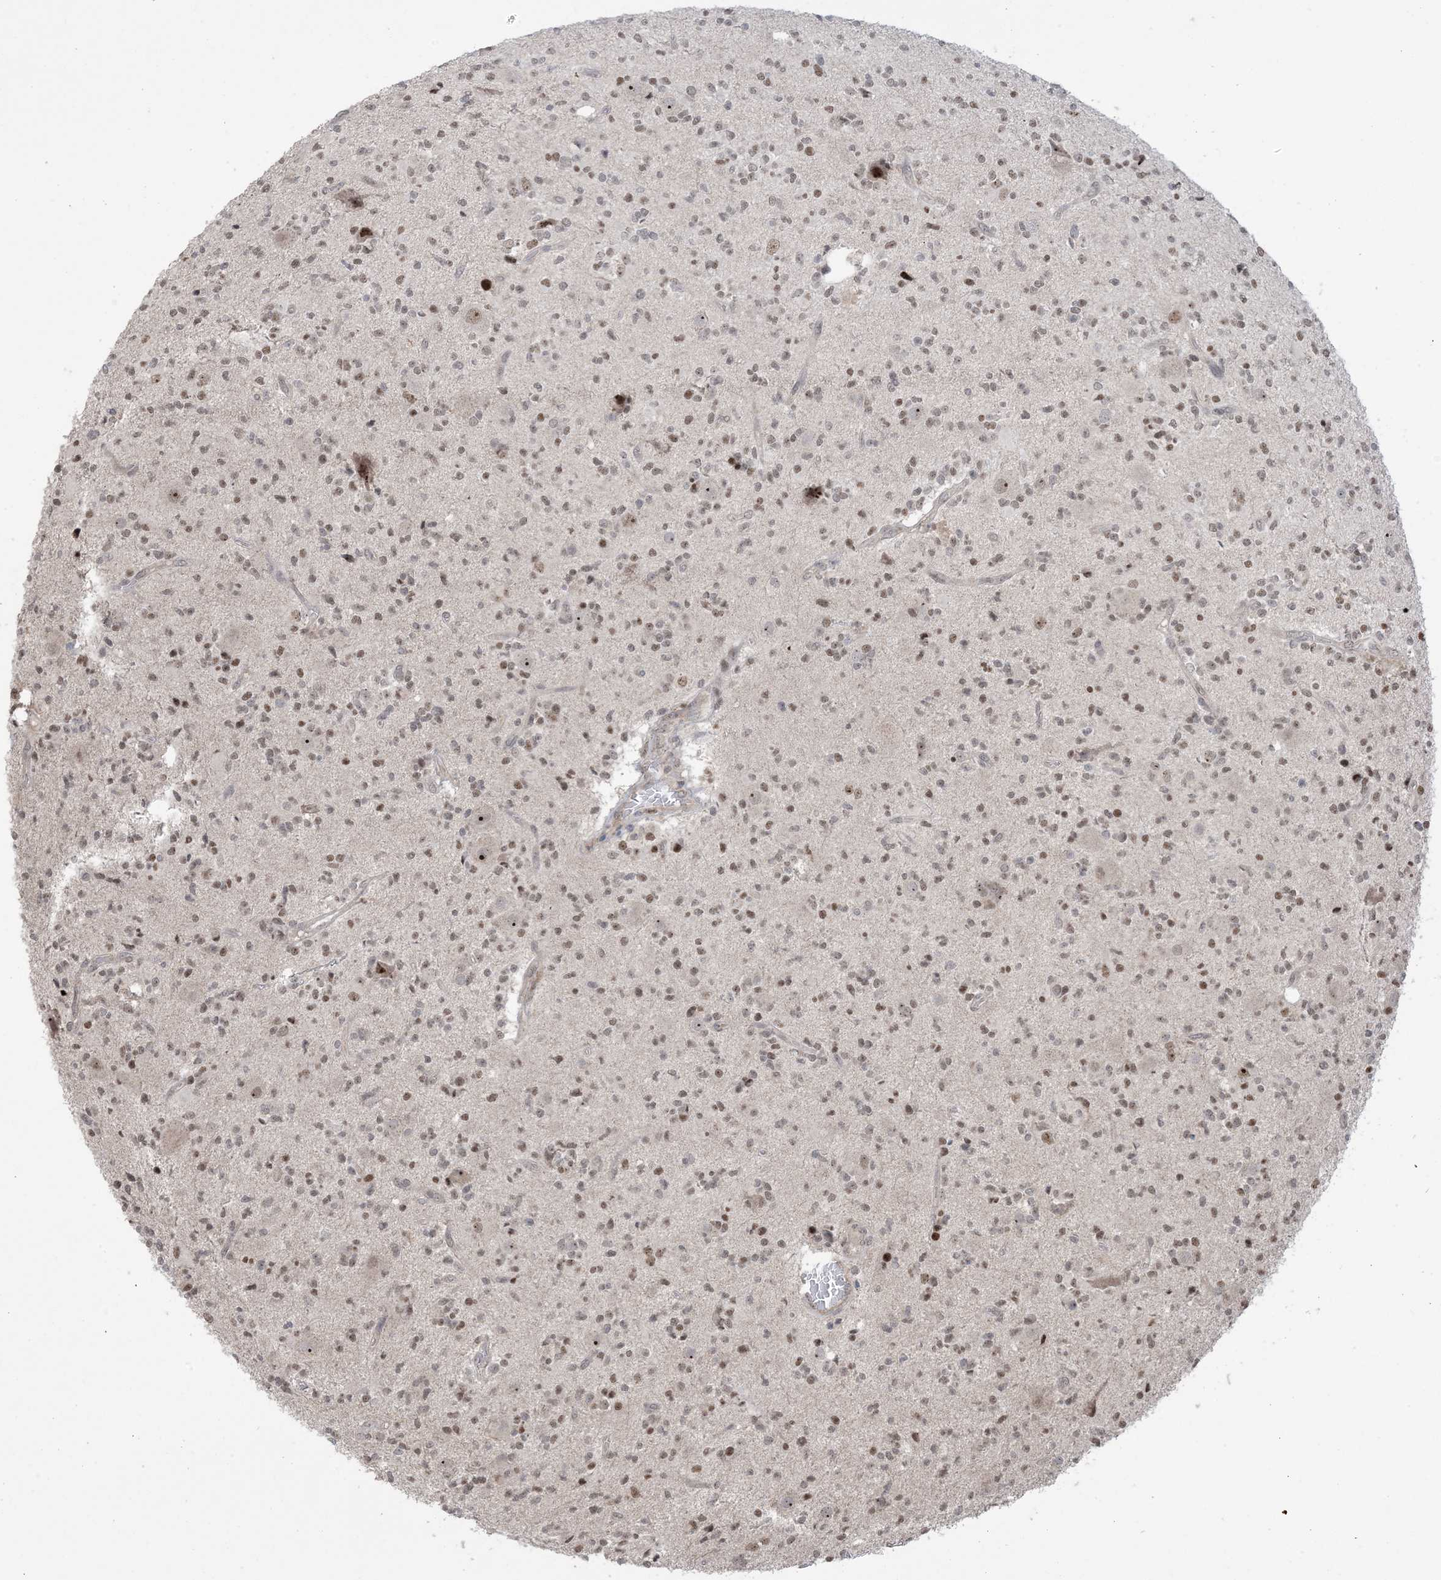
{"staining": {"intensity": "moderate", "quantity": ">75%", "location": "nuclear"}, "tissue": "glioma", "cell_type": "Tumor cells", "image_type": "cancer", "snomed": [{"axis": "morphology", "description": "Glioma, malignant, High grade"}, {"axis": "topography", "description": "Brain"}], "caption": "Immunohistochemistry of human malignant glioma (high-grade) shows medium levels of moderate nuclear staining in approximately >75% of tumor cells.", "gene": "ZNF710", "patient": {"sex": "male", "age": 34}}